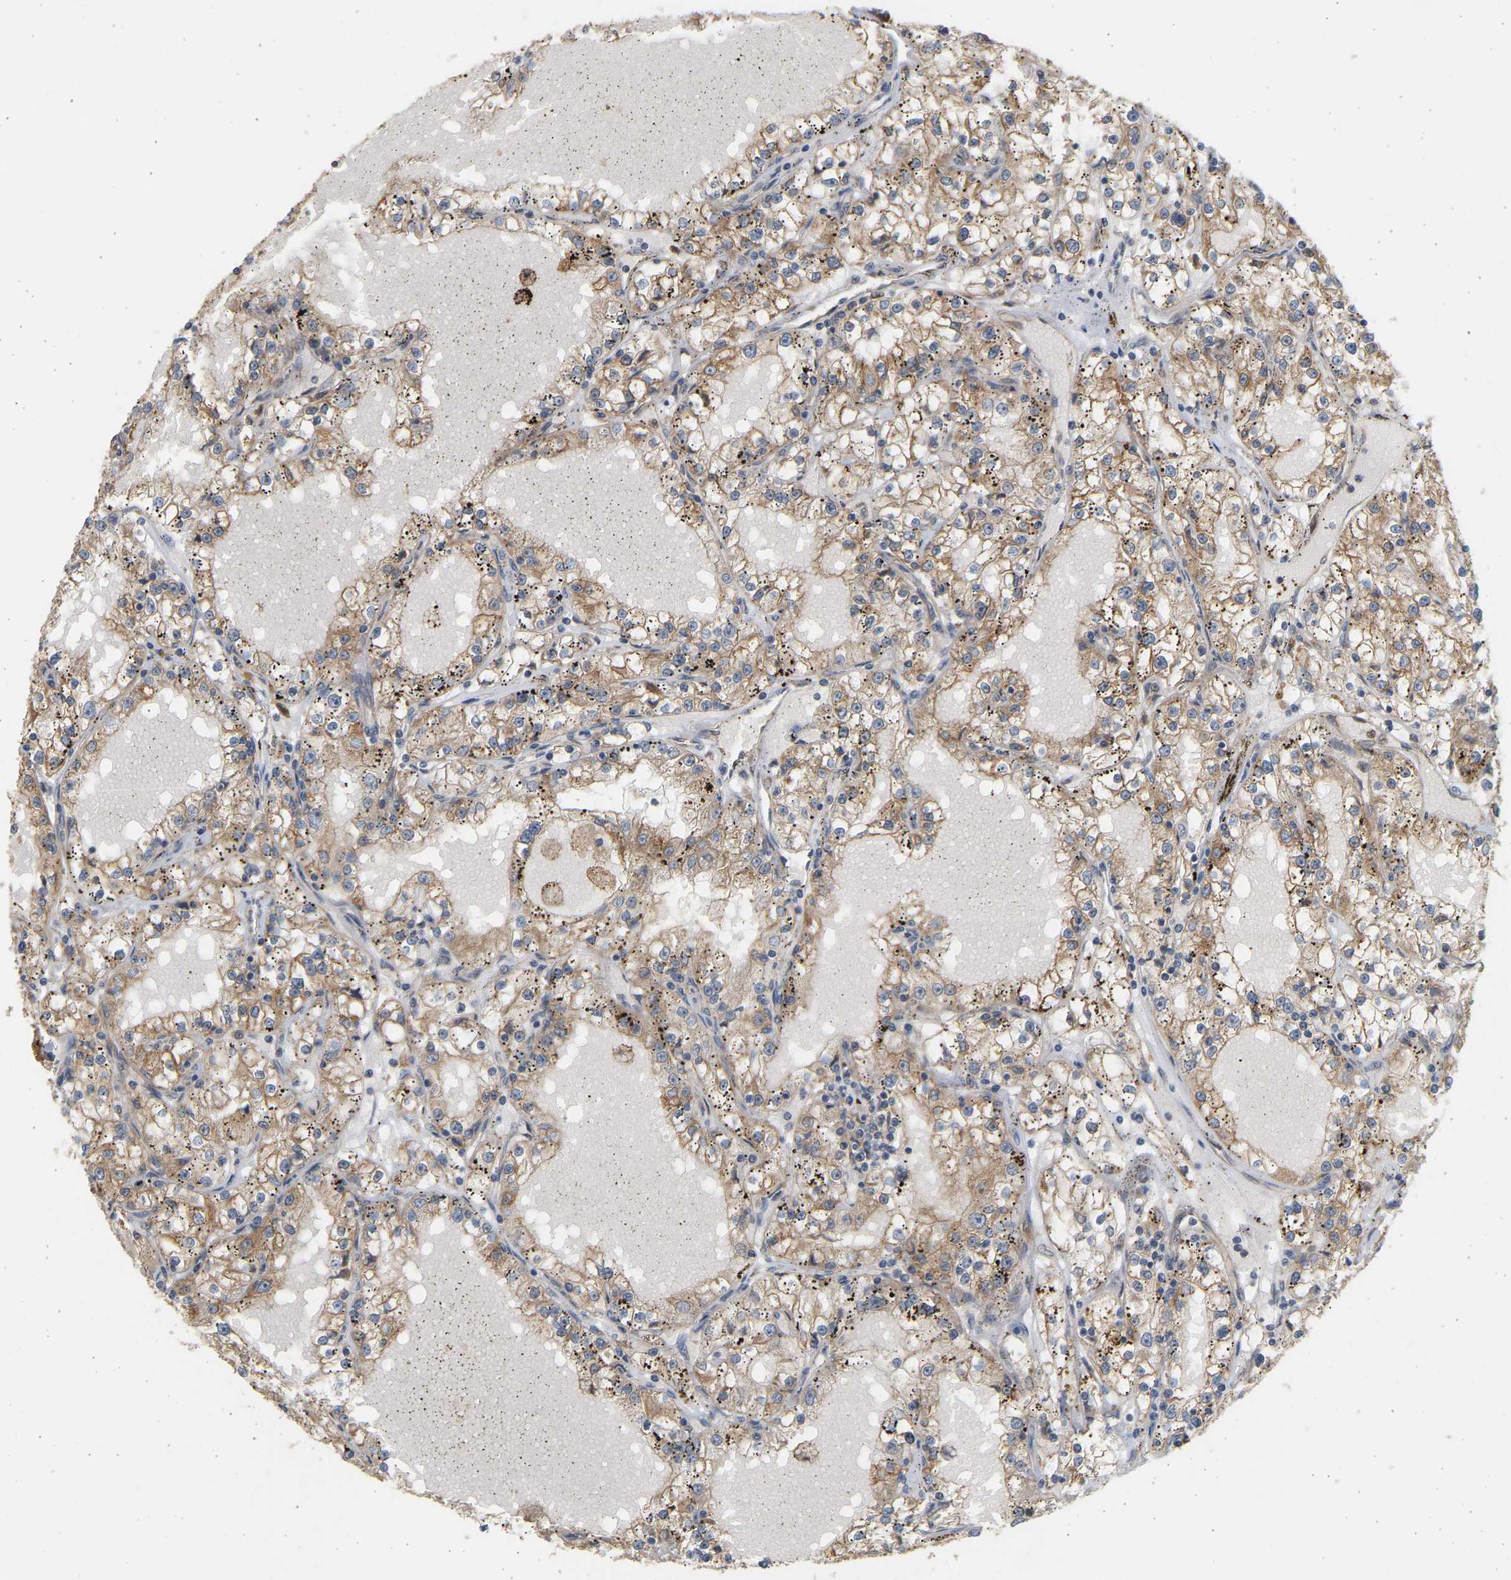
{"staining": {"intensity": "moderate", "quantity": ">75%", "location": "cytoplasmic/membranous"}, "tissue": "renal cancer", "cell_type": "Tumor cells", "image_type": "cancer", "snomed": [{"axis": "morphology", "description": "Adenocarcinoma, NOS"}, {"axis": "topography", "description": "Kidney"}], "caption": "DAB immunohistochemical staining of renal cancer (adenocarcinoma) reveals moderate cytoplasmic/membranous protein expression in about >75% of tumor cells. The protein of interest is shown in brown color, while the nuclei are stained blue.", "gene": "B4GALT6", "patient": {"sex": "male", "age": 56}}